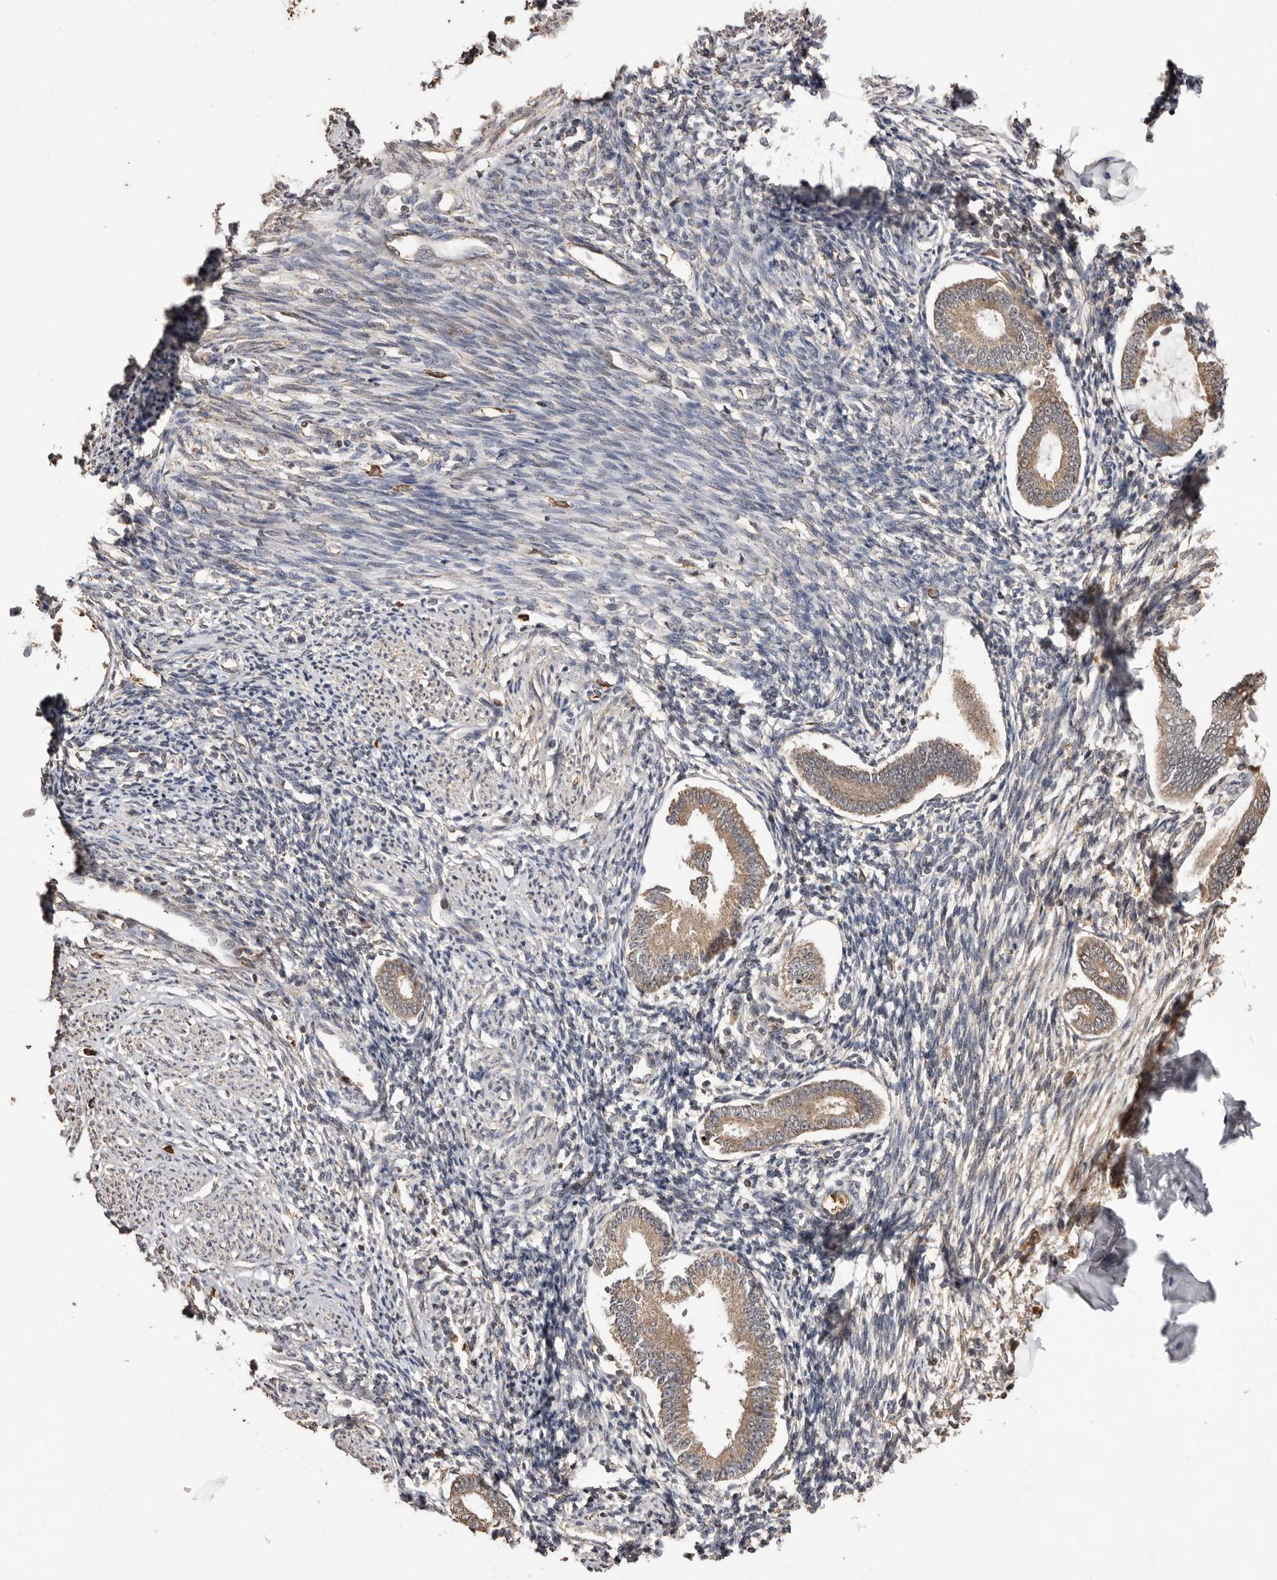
{"staining": {"intensity": "negative", "quantity": "none", "location": "none"}, "tissue": "endometrium", "cell_type": "Cells in endometrial stroma", "image_type": "normal", "snomed": [{"axis": "morphology", "description": "Normal tissue, NOS"}, {"axis": "topography", "description": "Endometrium"}], "caption": "This is a micrograph of IHC staining of normal endometrium, which shows no expression in cells in endometrial stroma. (DAB (3,3'-diaminobenzidine) immunohistochemistry (IHC) visualized using brightfield microscopy, high magnification).", "gene": "GRAMD2A", "patient": {"sex": "female", "age": 56}}